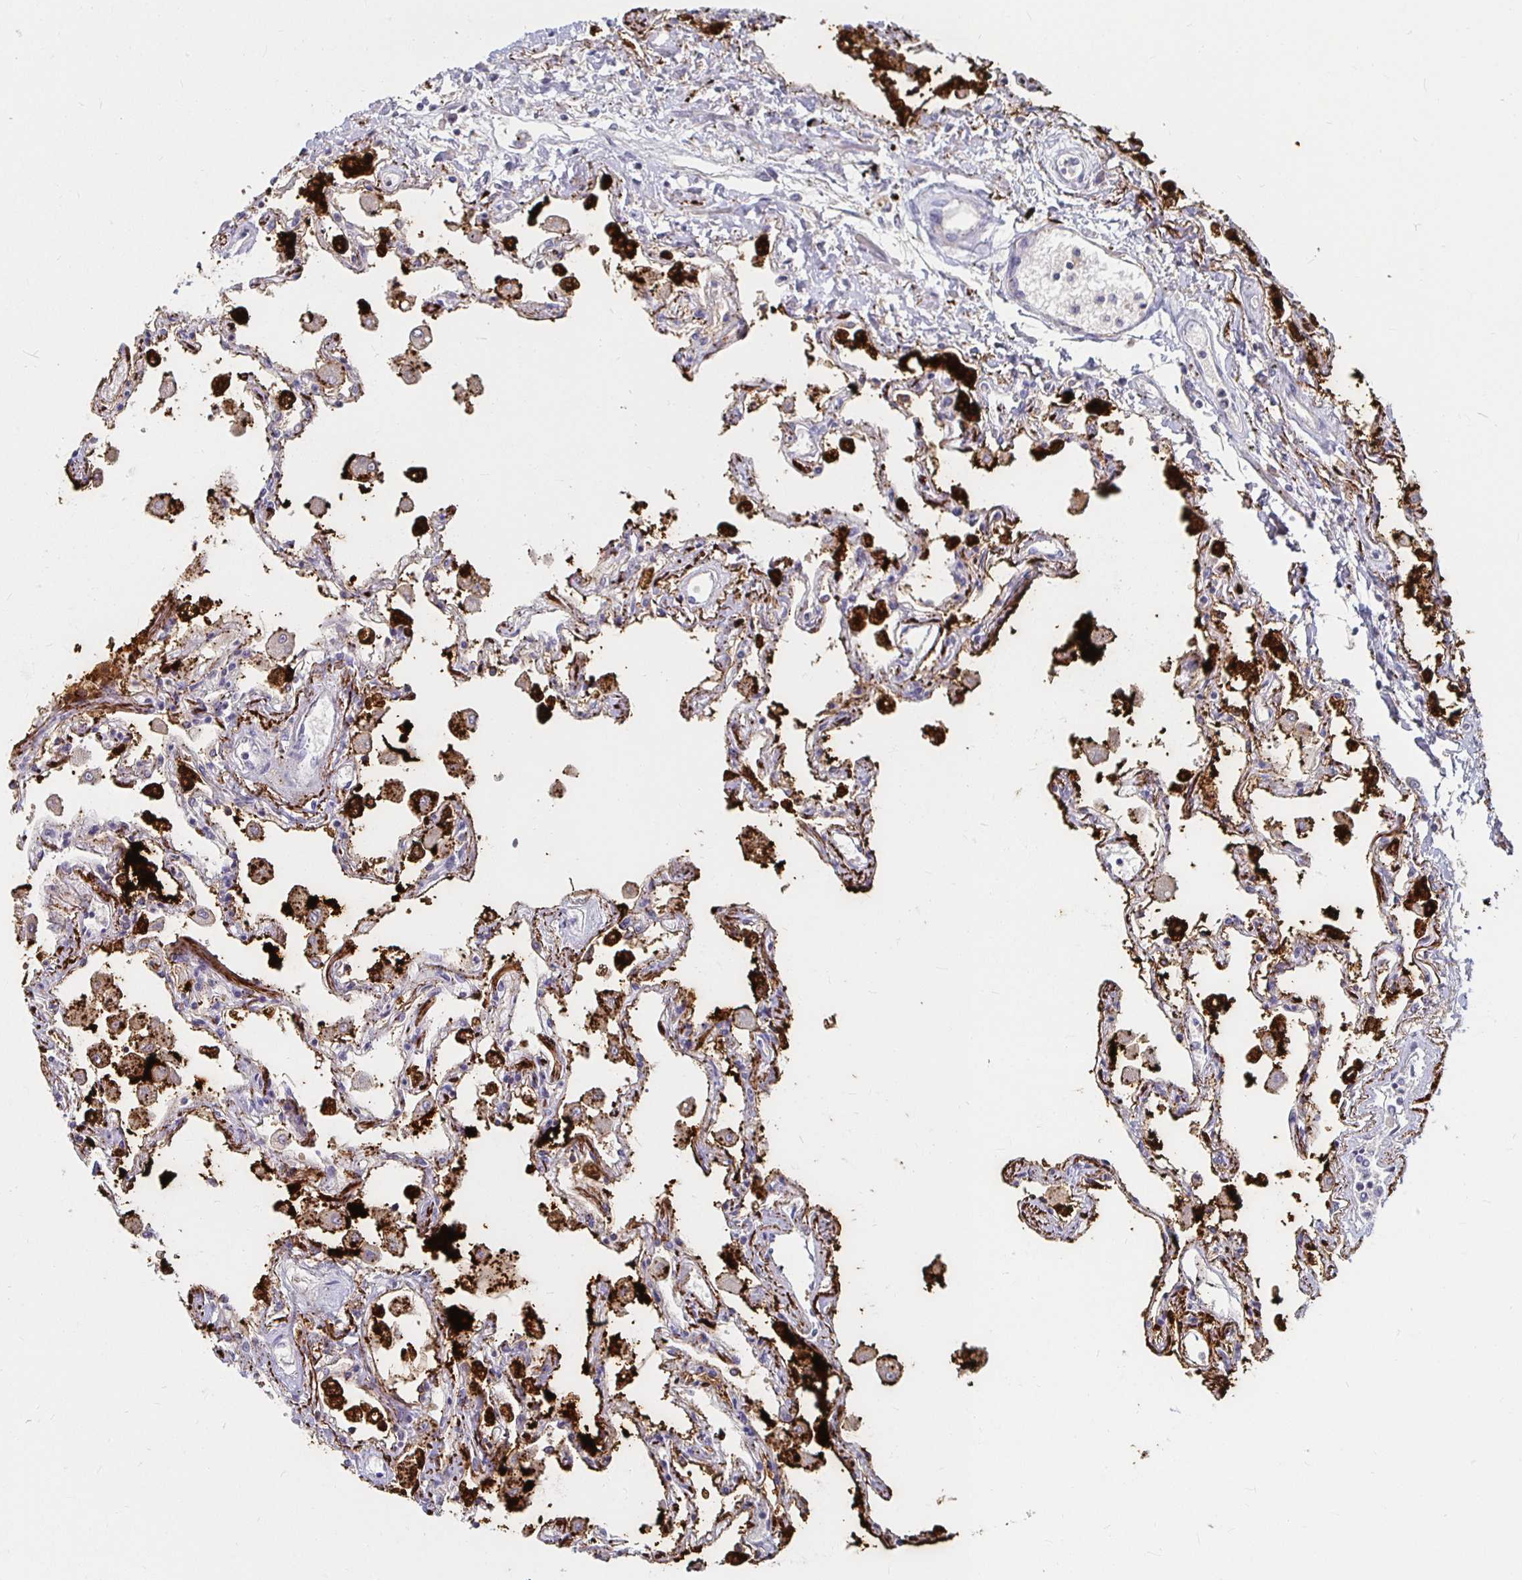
{"staining": {"intensity": "strong", "quantity": "<25%", "location": "cytoplasmic/membranous"}, "tissue": "lung", "cell_type": "Alveolar cells", "image_type": "normal", "snomed": [{"axis": "morphology", "description": "Normal tissue, NOS"}, {"axis": "morphology", "description": "Adenocarcinoma, NOS"}, {"axis": "topography", "description": "Cartilage tissue"}, {"axis": "topography", "description": "Lung"}], "caption": "The photomicrograph exhibits immunohistochemical staining of normal lung. There is strong cytoplasmic/membranous expression is present in approximately <25% of alveolar cells. (IHC, brightfield microscopy, high magnification).", "gene": "RNF144B", "patient": {"sex": "female", "age": 67}}